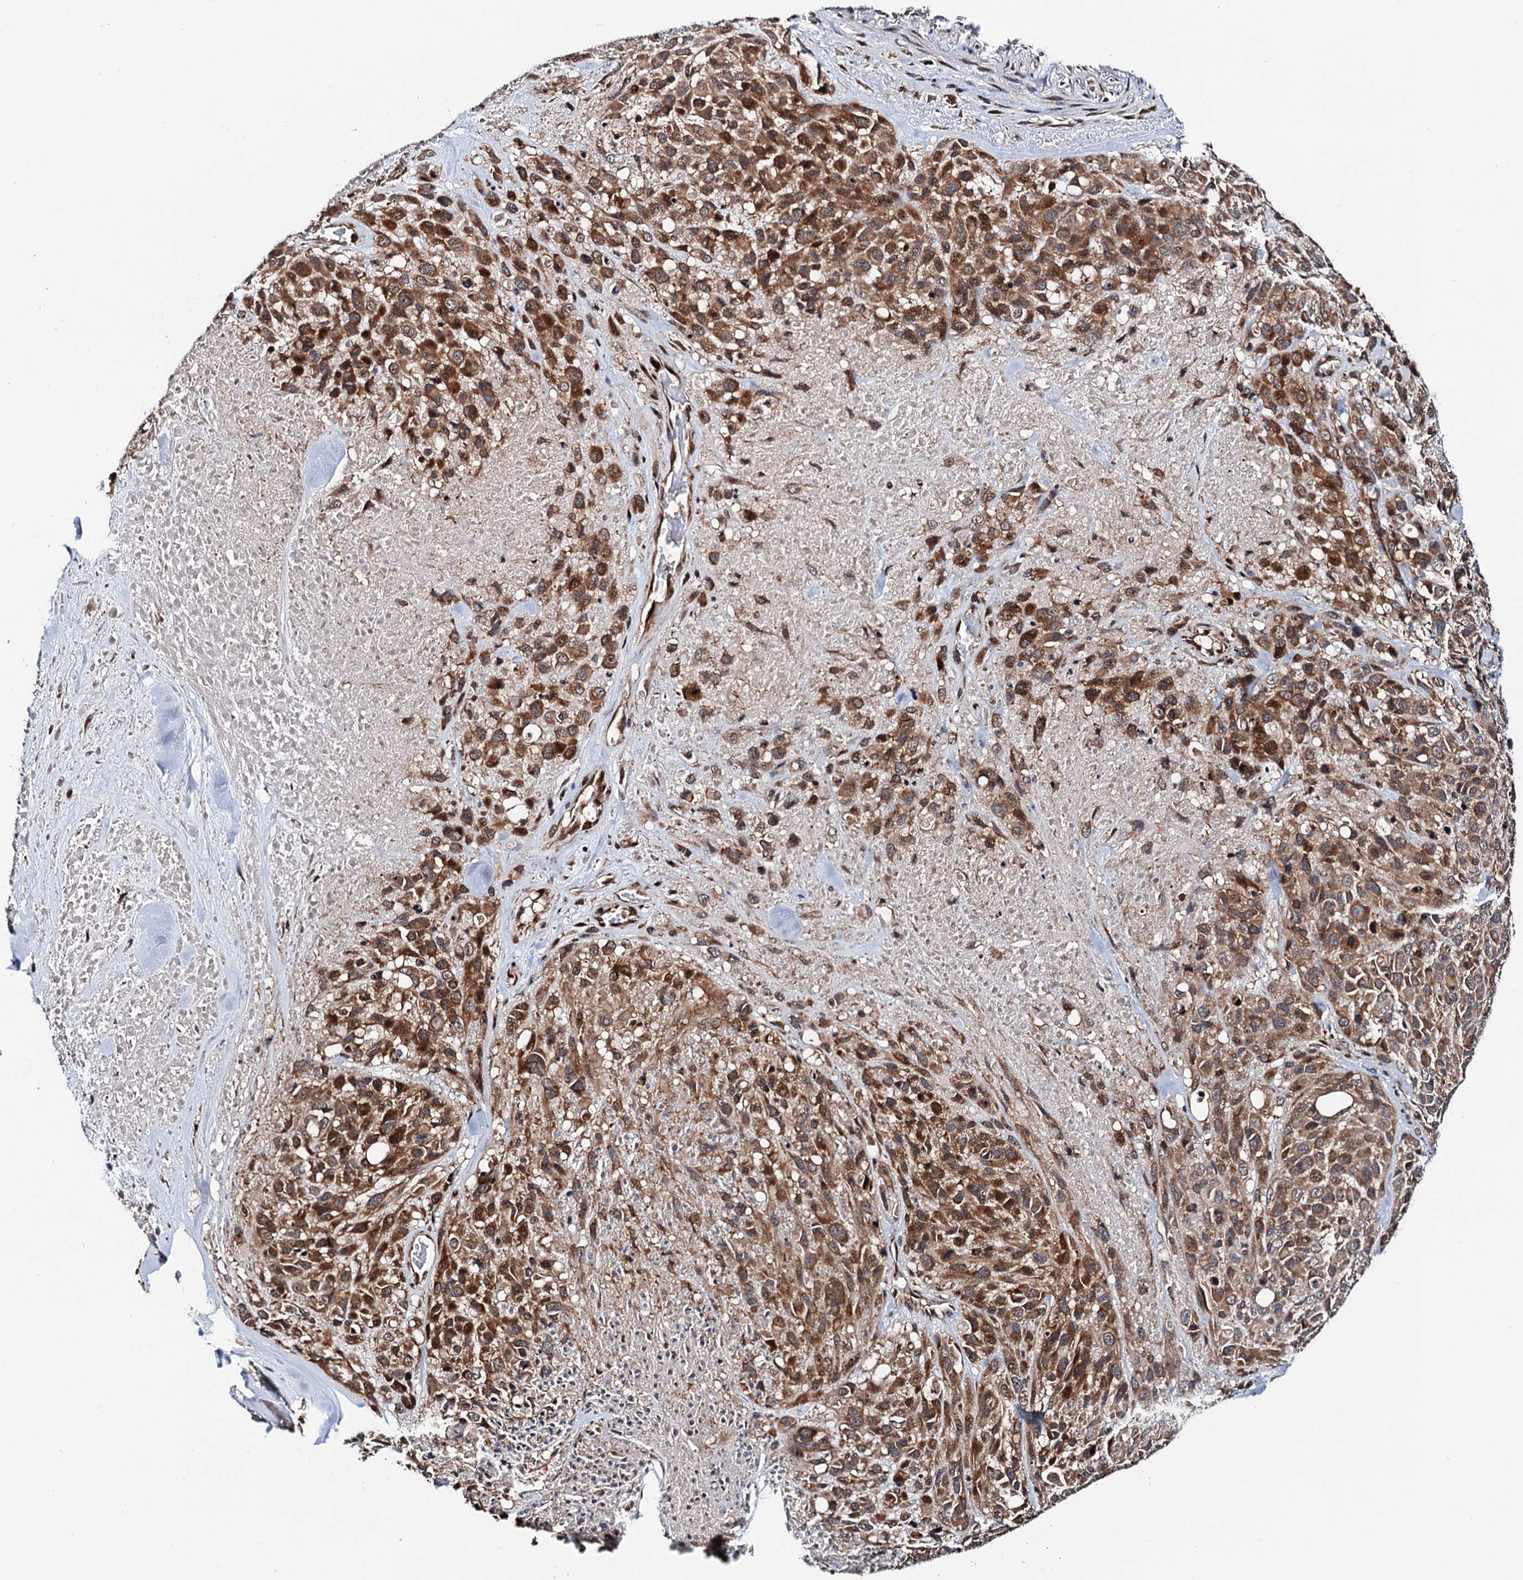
{"staining": {"intensity": "strong", "quantity": ">75%", "location": "cytoplasmic/membranous"}, "tissue": "melanoma", "cell_type": "Tumor cells", "image_type": "cancer", "snomed": [{"axis": "morphology", "description": "Malignant melanoma, Metastatic site"}, {"axis": "topography", "description": "Skin"}], "caption": "The image shows staining of melanoma, revealing strong cytoplasmic/membranous protein positivity (brown color) within tumor cells.", "gene": "NAA16", "patient": {"sex": "female", "age": 81}}